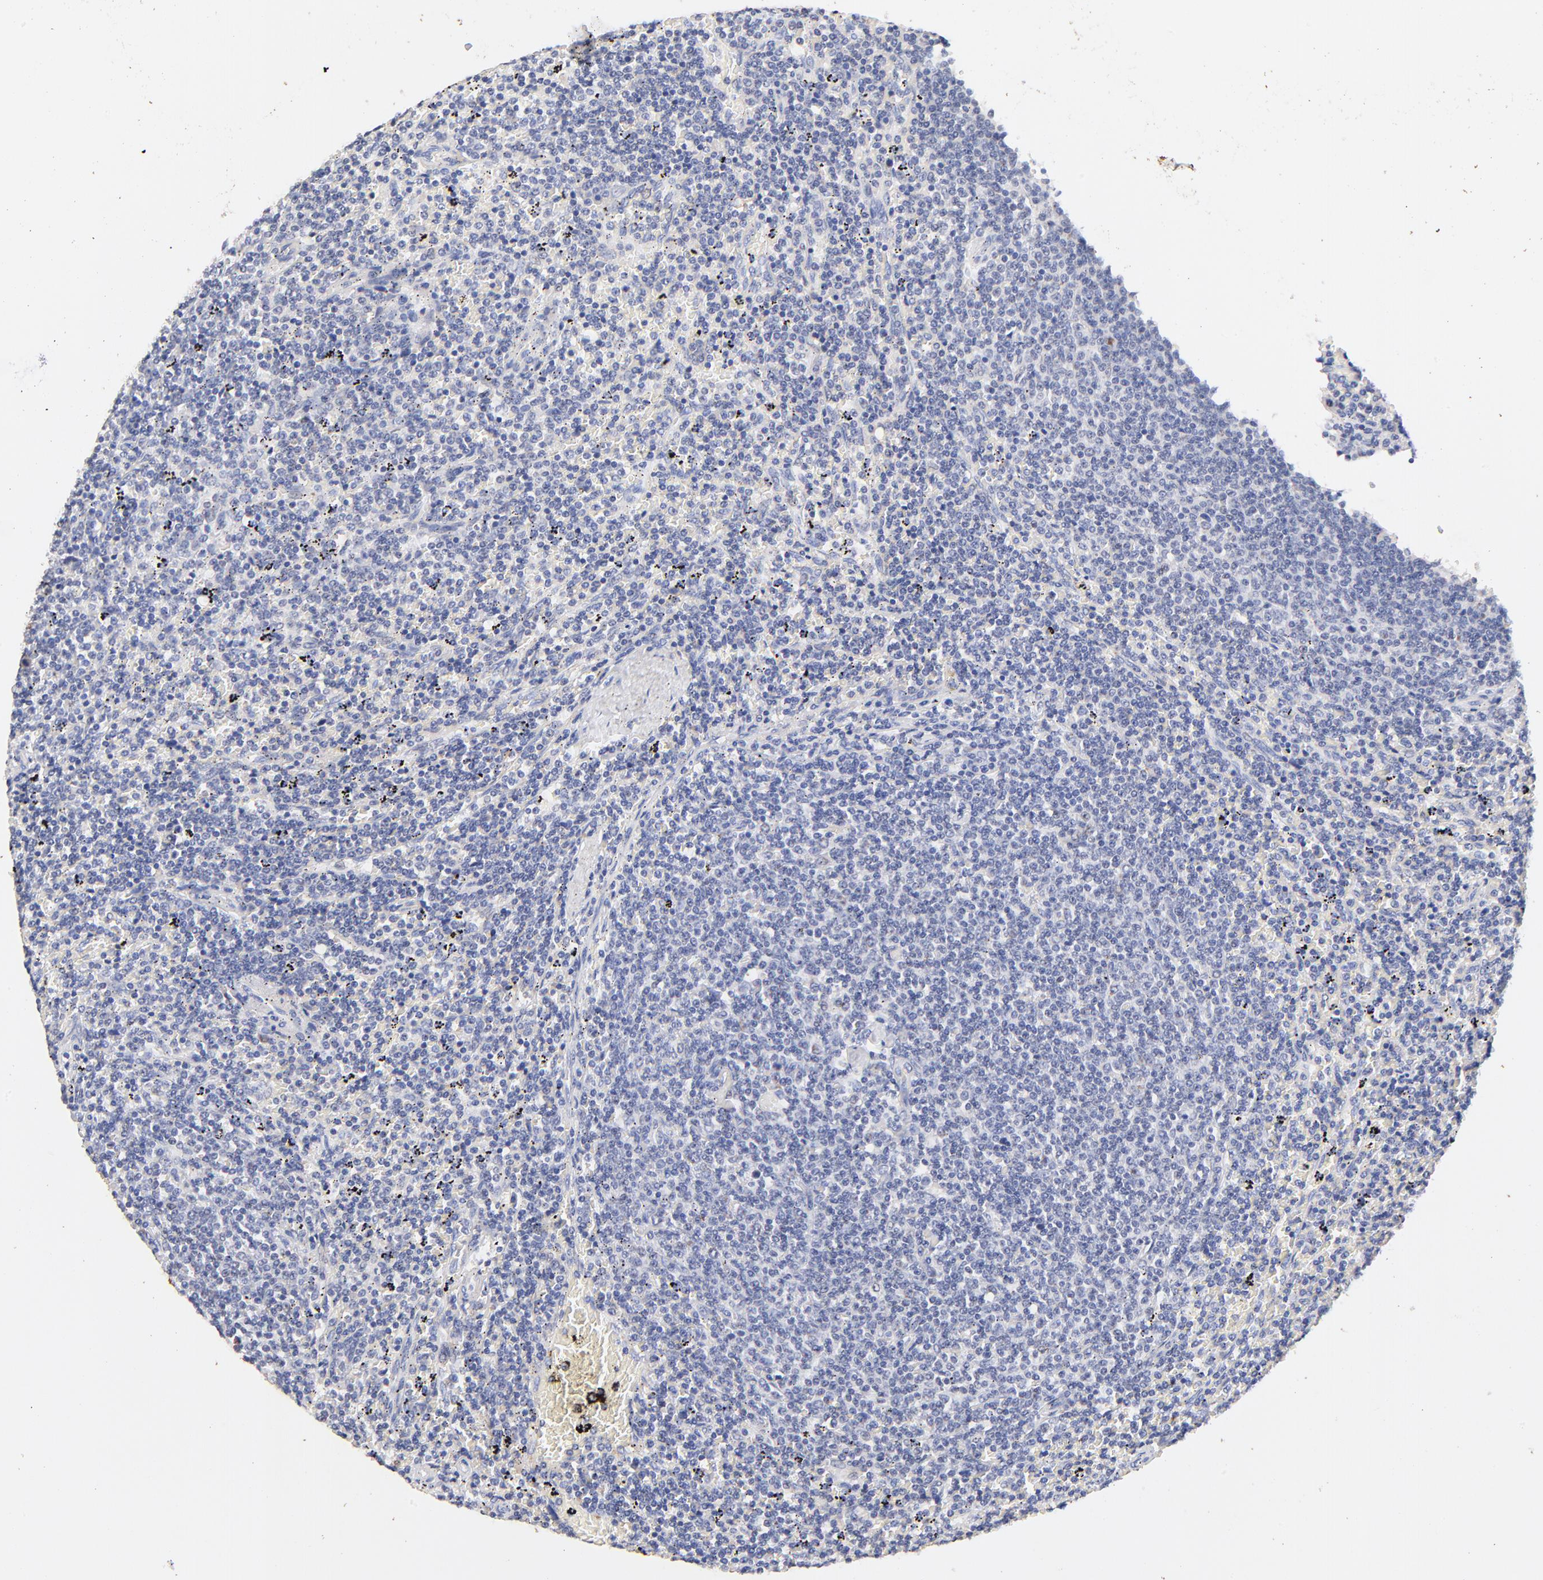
{"staining": {"intensity": "negative", "quantity": "none", "location": "none"}, "tissue": "lymphoma", "cell_type": "Tumor cells", "image_type": "cancer", "snomed": [{"axis": "morphology", "description": "Malignant lymphoma, non-Hodgkin's type, Low grade"}, {"axis": "topography", "description": "Spleen"}], "caption": "Immunohistochemistry (IHC) of human low-grade malignant lymphoma, non-Hodgkin's type reveals no staining in tumor cells.", "gene": "IGLV7-43", "patient": {"sex": "female", "age": 50}}